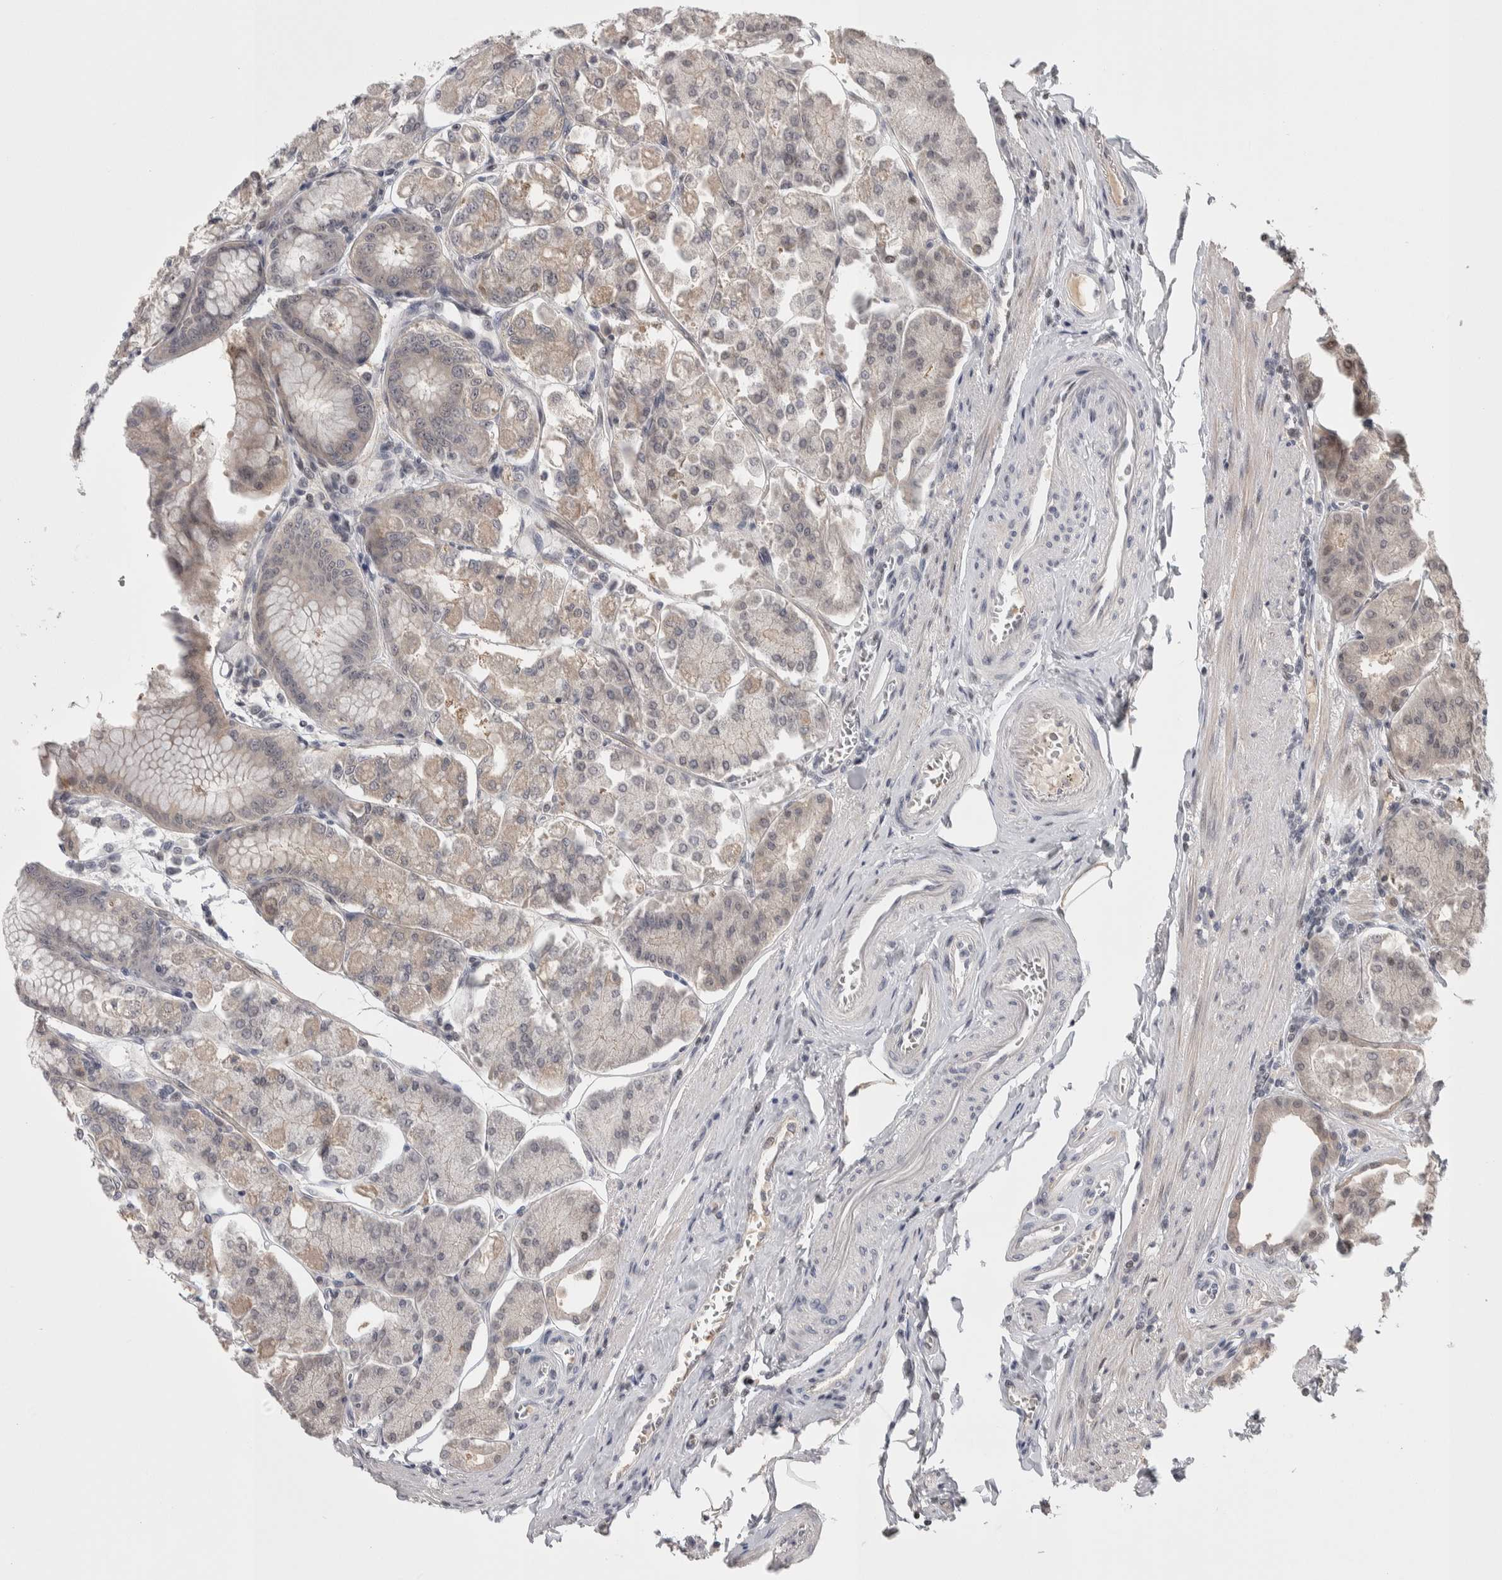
{"staining": {"intensity": "weak", "quantity": "25%-75%", "location": "nuclear"}, "tissue": "stomach", "cell_type": "Glandular cells", "image_type": "normal", "snomed": [{"axis": "morphology", "description": "Normal tissue, NOS"}, {"axis": "topography", "description": "Stomach, lower"}], "caption": "Protein expression analysis of normal human stomach reveals weak nuclear expression in approximately 25%-75% of glandular cells. (DAB = brown stain, brightfield microscopy at high magnification).", "gene": "ZSCAN21", "patient": {"sex": "male", "age": 71}}